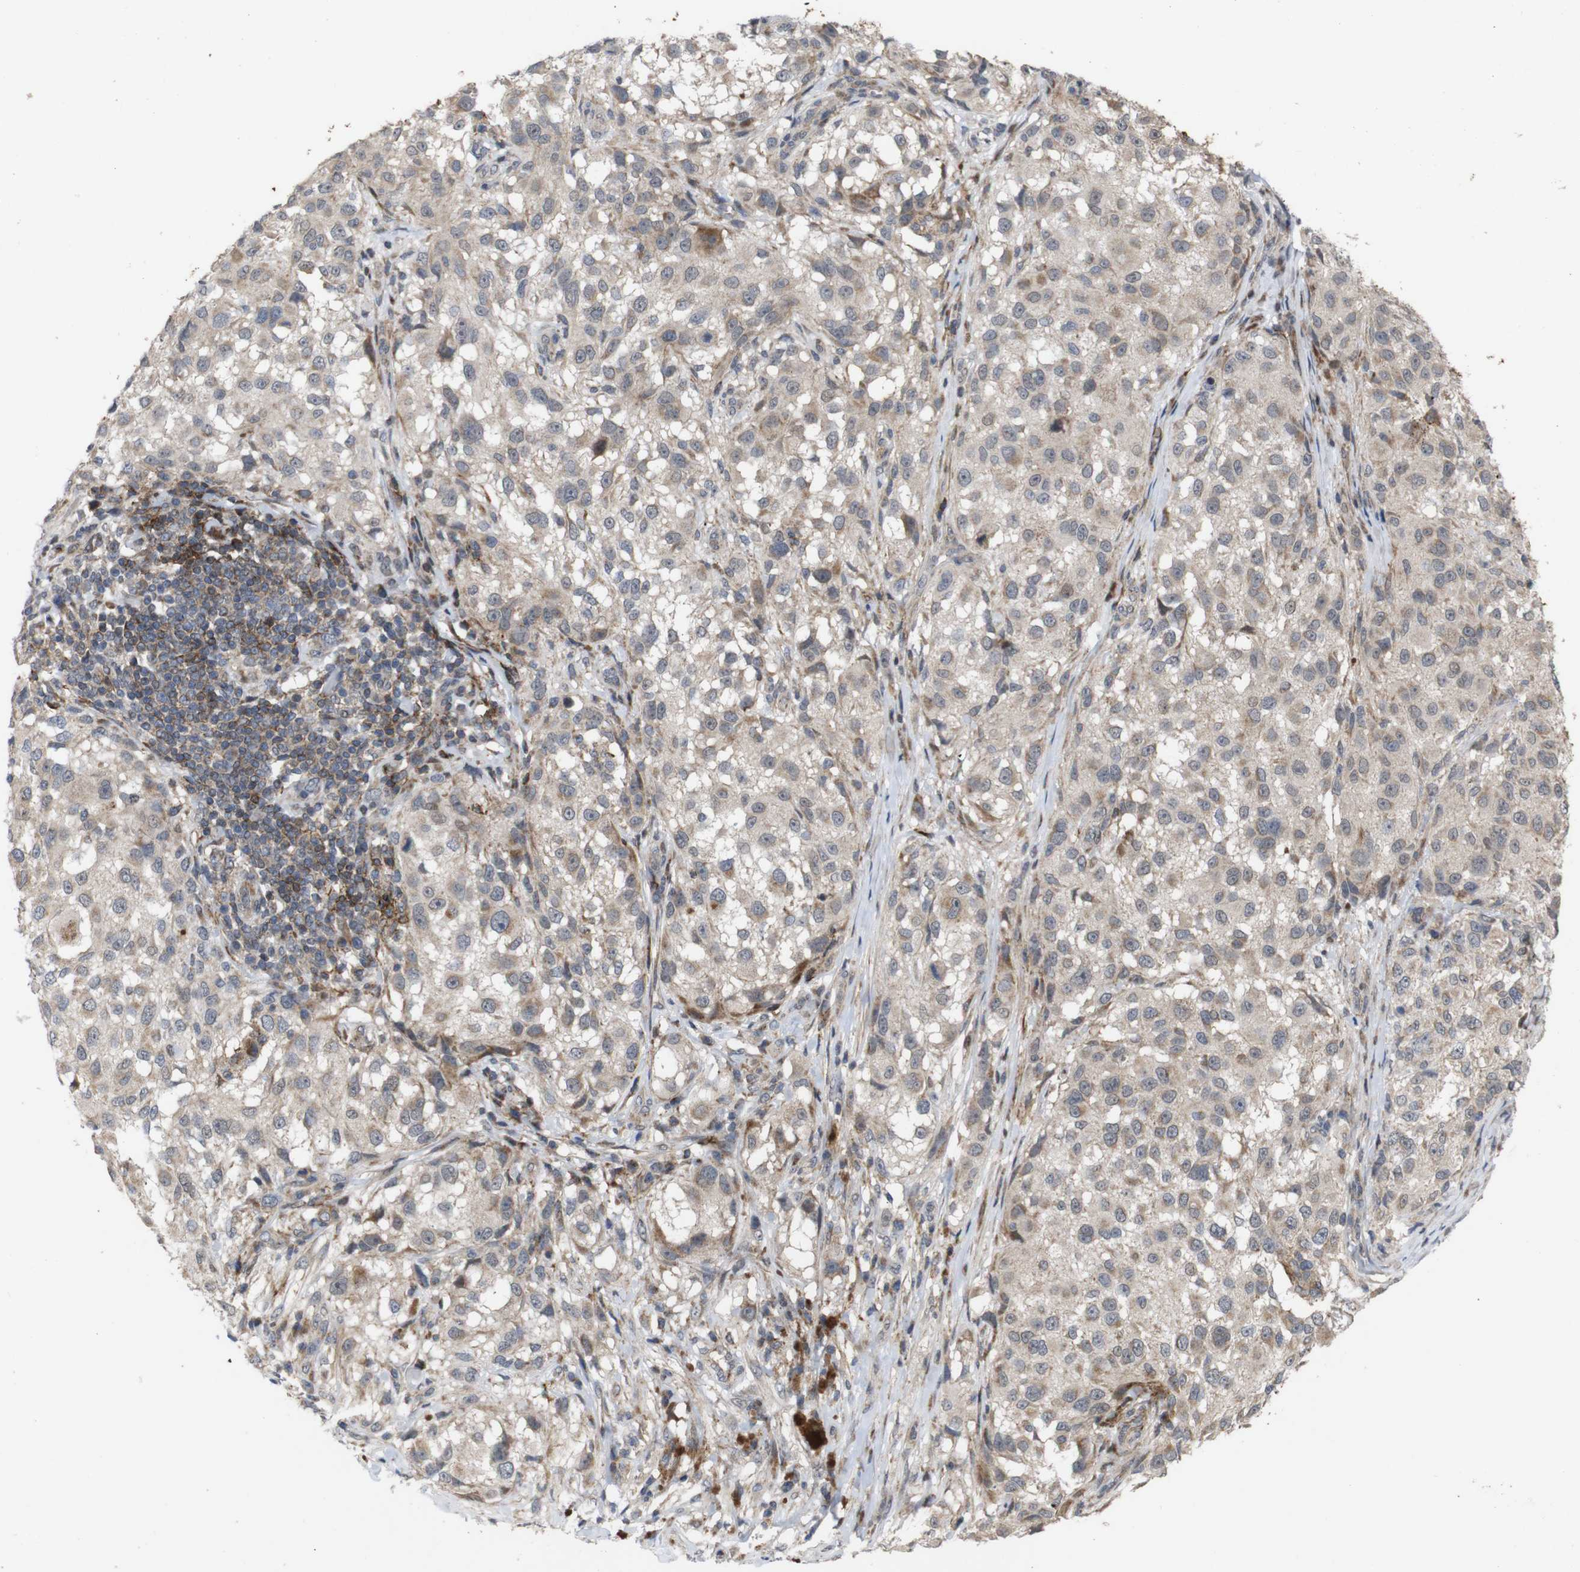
{"staining": {"intensity": "weak", "quantity": ">75%", "location": "cytoplasmic/membranous"}, "tissue": "melanoma", "cell_type": "Tumor cells", "image_type": "cancer", "snomed": [{"axis": "morphology", "description": "Necrosis, NOS"}, {"axis": "morphology", "description": "Malignant melanoma, NOS"}, {"axis": "topography", "description": "Skin"}], "caption": "A photomicrograph of human melanoma stained for a protein exhibits weak cytoplasmic/membranous brown staining in tumor cells. The staining was performed using DAB, with brown indicating positive protein expression. Nuclei are stained blue with hematoxylin.", "gene": "ATP7B", "patient": {"sex": "female", "age": 87}}